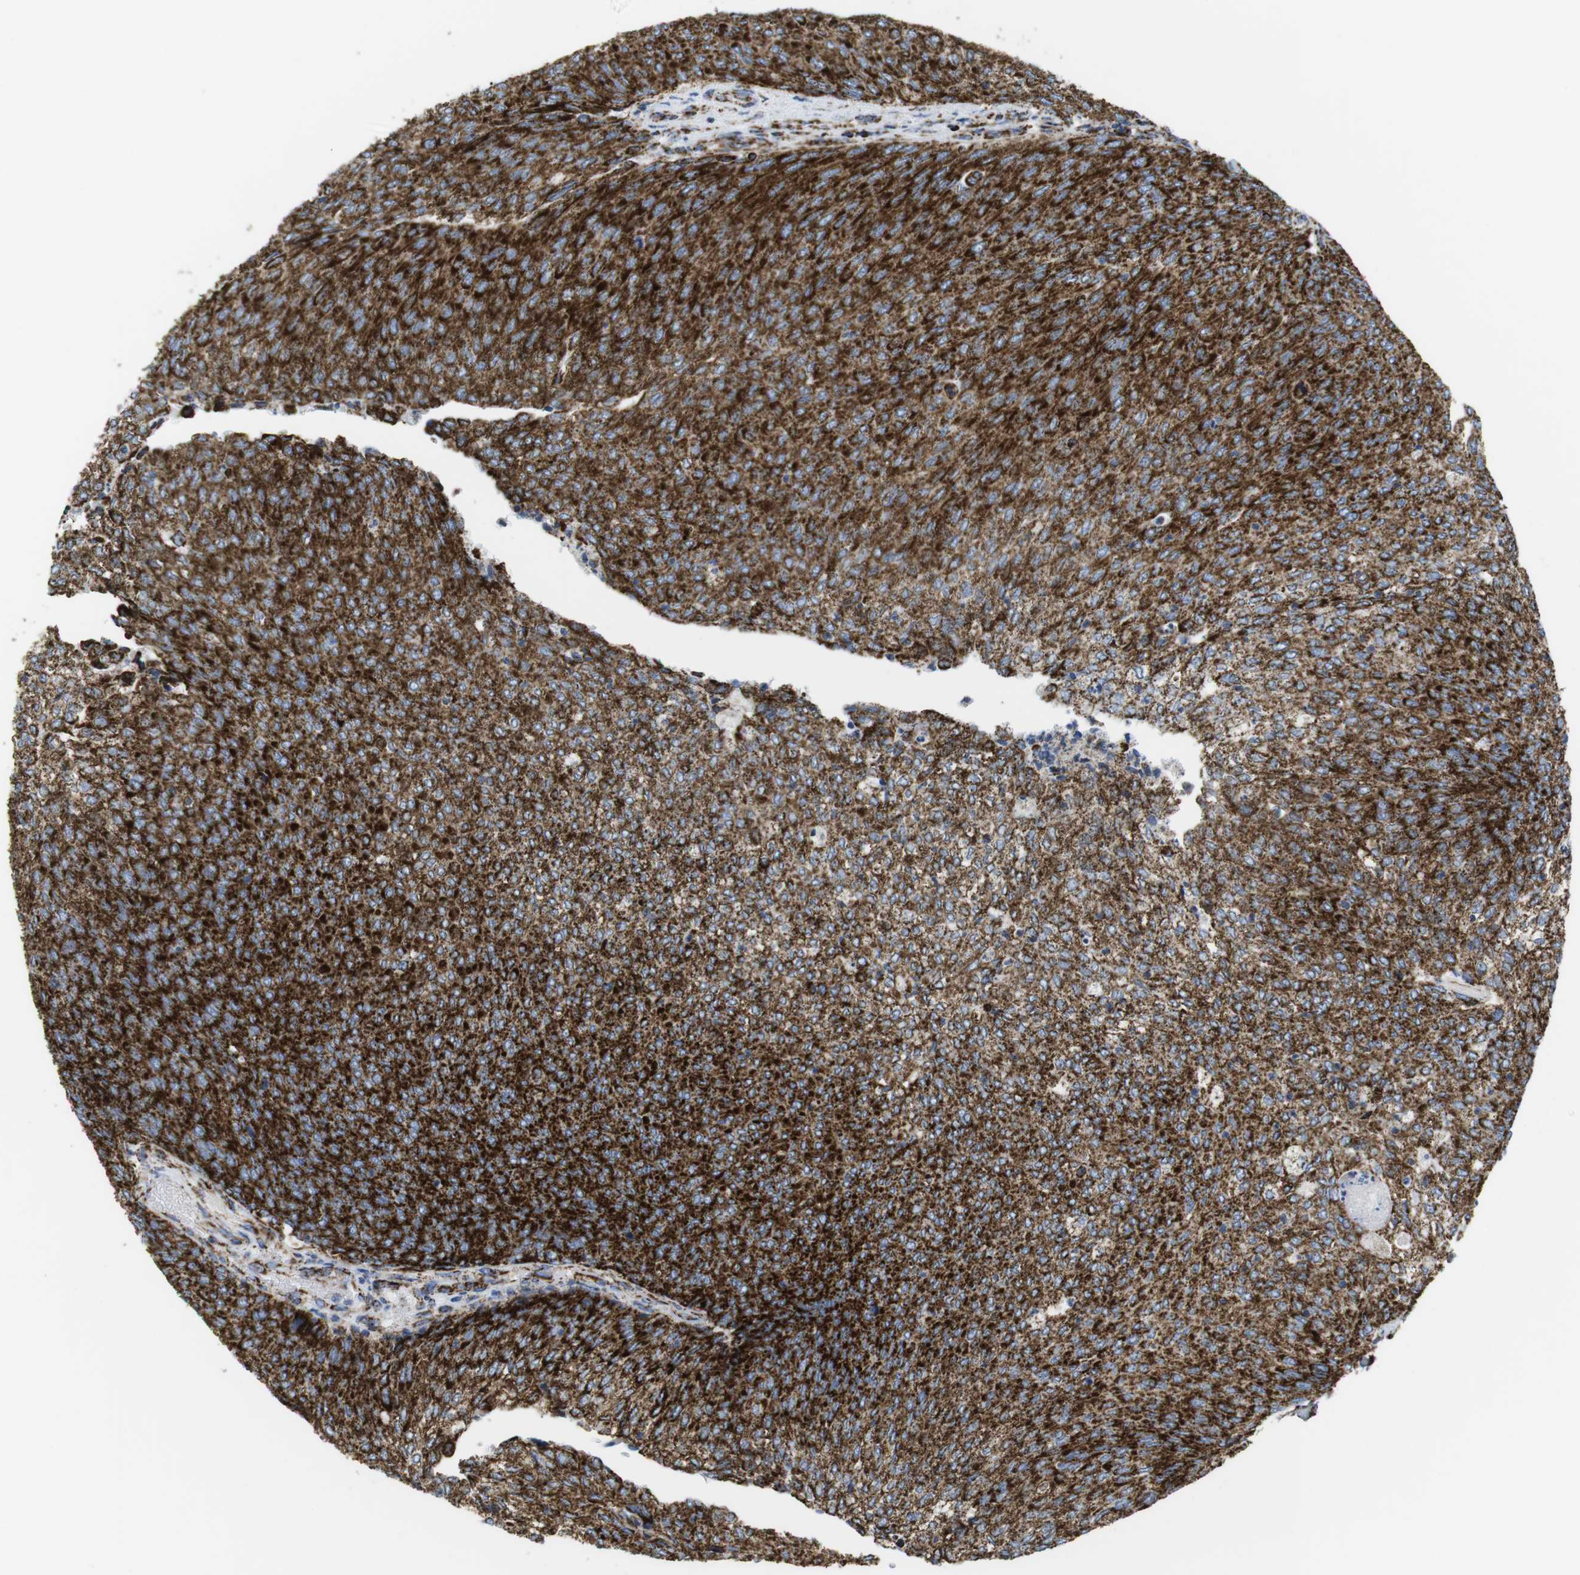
{"staining": {"intensity": "strong", "quantity": ">75%", "location": "cytoplasmic/membranous"}, "tissue": "urothelial cancer", "cell_type": "Tumor cells", "image_type": "cancer", "snomed": [{"axis": "morphology", "description": "Urothelial carcinoma, Low grade"}, {"axis": "topography", "description": "Urinary bladder"}], "caption": "Protein expression analysis of urothelial carcinoma (low-grade) exhibits strong cytoplasmic/membranous positivity in about >75% of tumor cells.", "gene": "ATP5PO", "patient": {"sex": "female", "age": 79}}